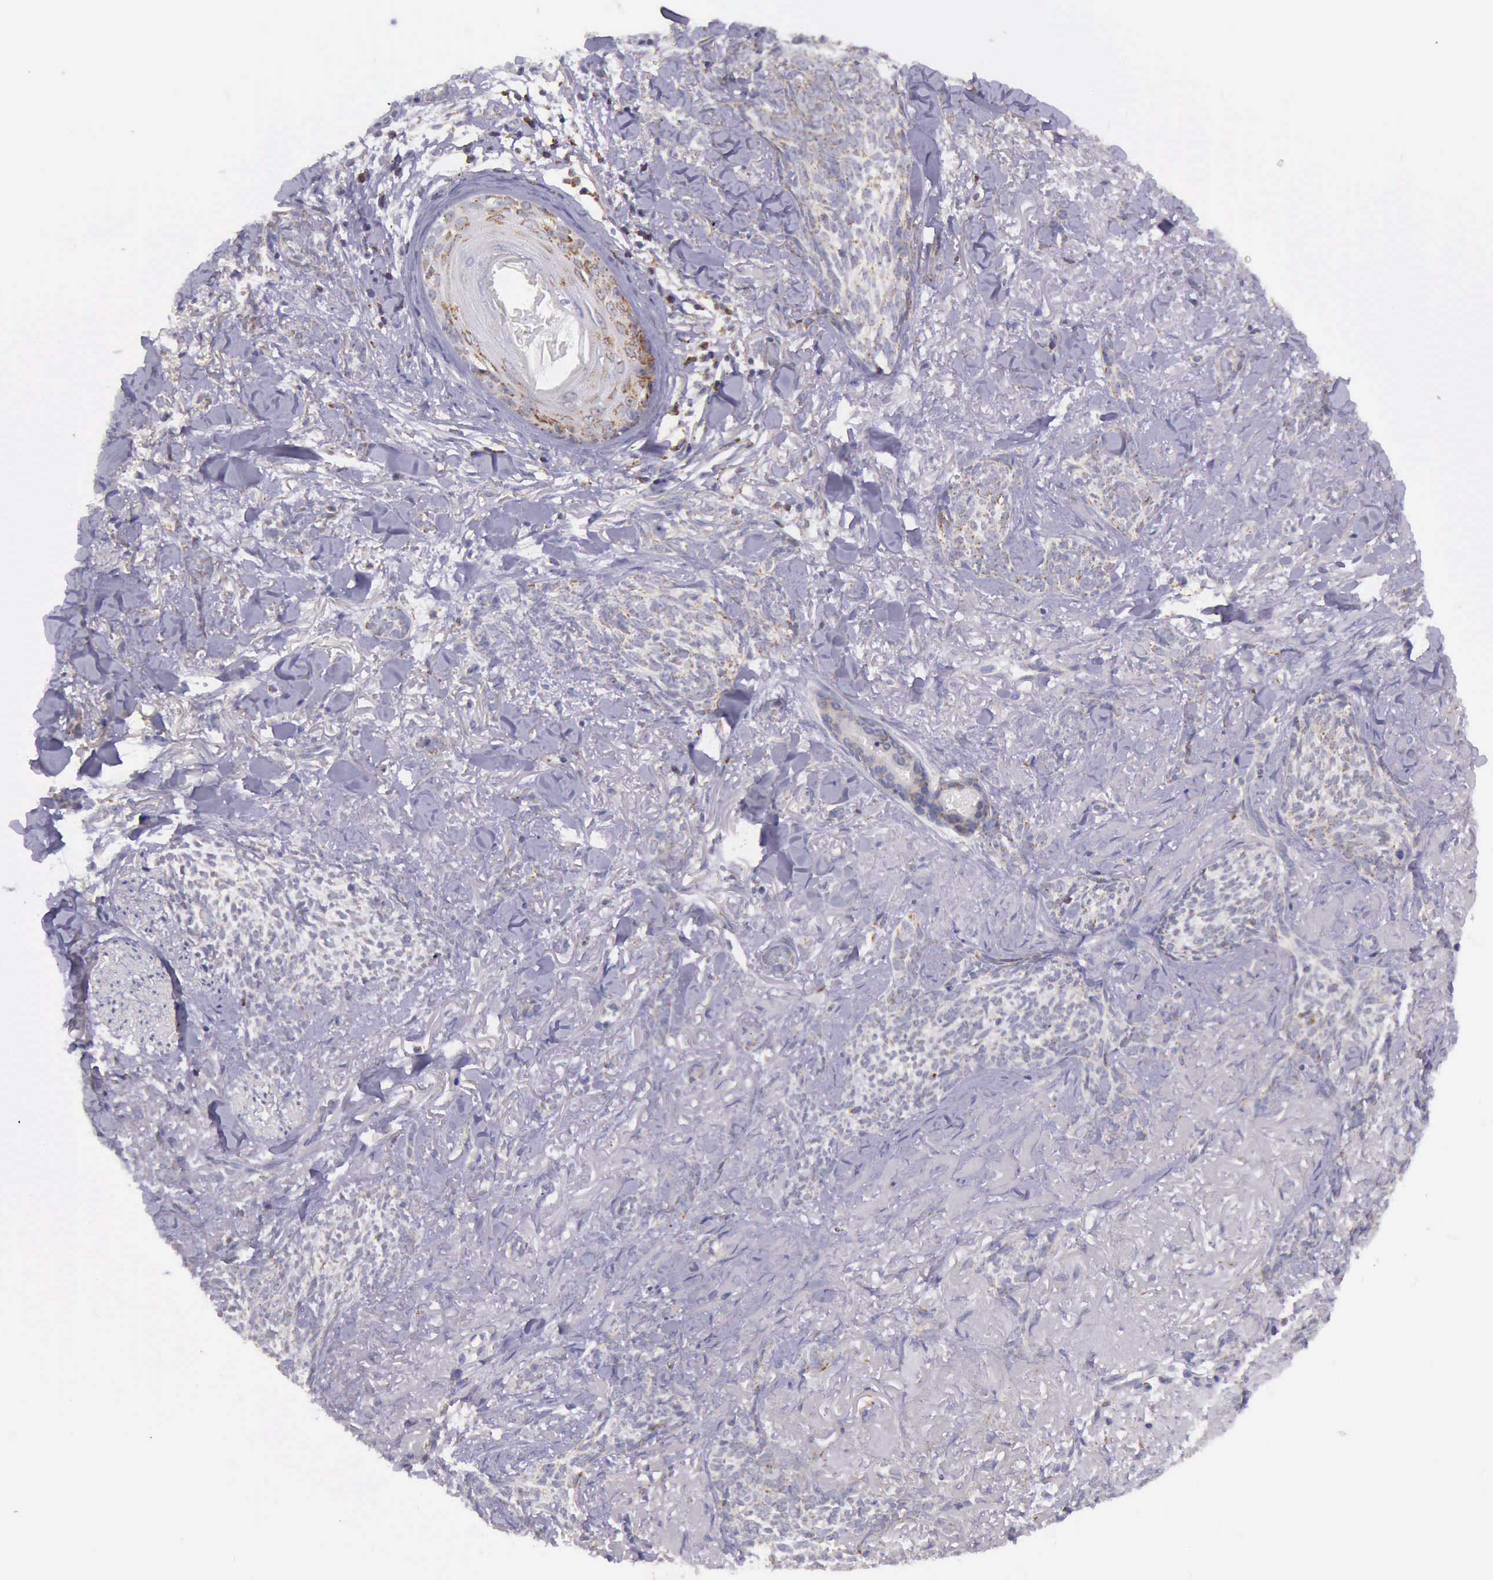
{"staining": {"intensity": "weak", "quantity": "25%-75%", "location": "cytoplasmic/membranous"}, "tissue": "skin cancer", "cell_type": "Tumor cells", "image_type": "cancer", "snomed": [{"axis": "morphology", "description": "Basal cell carcinoma"}, {"axis": "topography", "description": "Skin"}], "caption": "A photomicrograph showing weak cytoplasmic/membranous staining in about 25%-75% of tumor cells in skin cancer (basal cell carcinoma), as visualized by brown immunohistochemical staining.", "gene": "TXN2", "patient": {"sex": "female", "age": 81}}